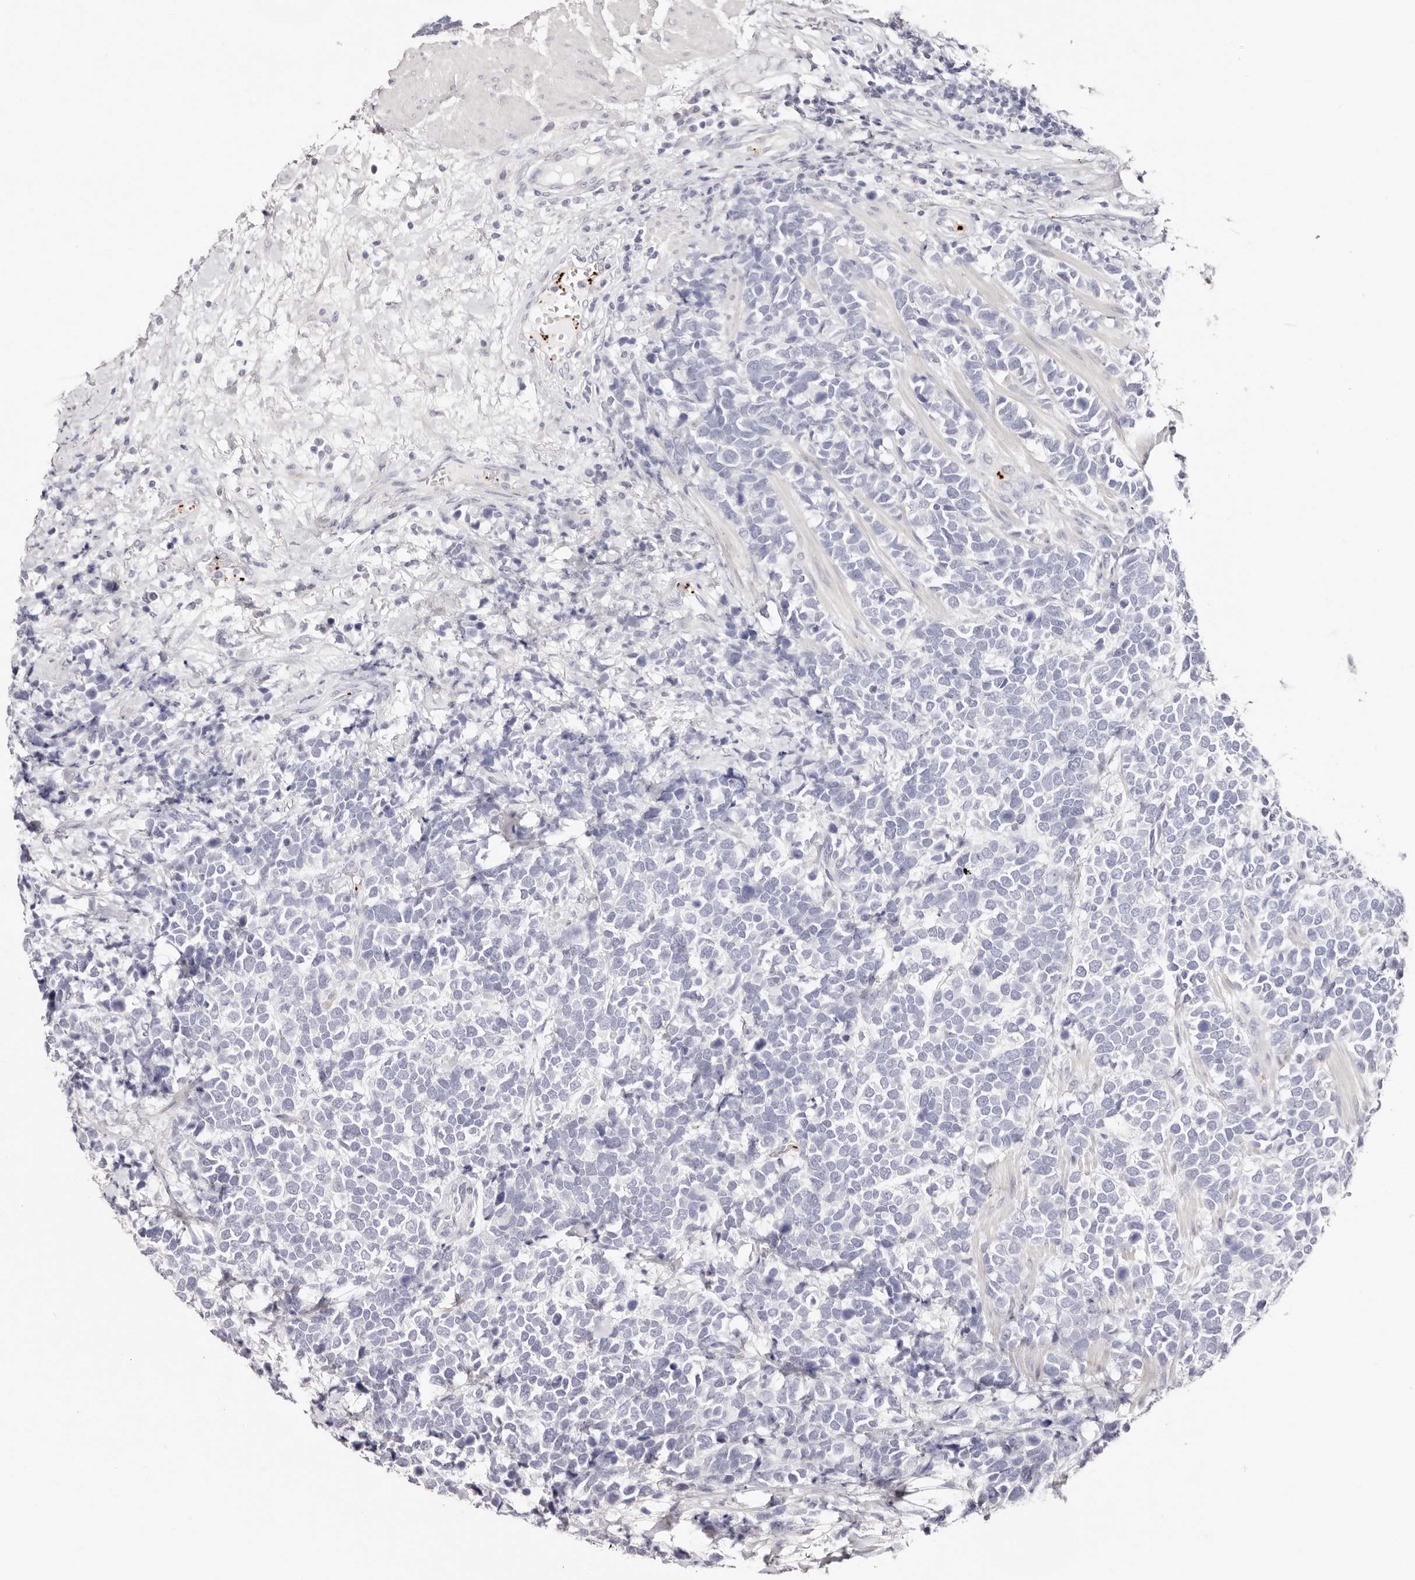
{"staining": {"intensity": "negative", "quantity": "none", "location": "none"}, "tissue": "urothelial cancer", "cell_type": "Tumor cells", "image_type": "cancer", "snomed": [{"axis": "morphology", "description": "Urothelial carcinoma, High grade"}, {"axis": "topography", "description": "Urinary bladder"}], "caption": "High magnification brightfield microscopy of urothelial carcinoma (high-grade) stained with DAB (3,3'-diaminobenzidine) (brown) and counterstained with hematoxylin (blue): tumor cells show no significant expression.", "gene": "PF4", "patient": {"sex": "female", "age": 82}}